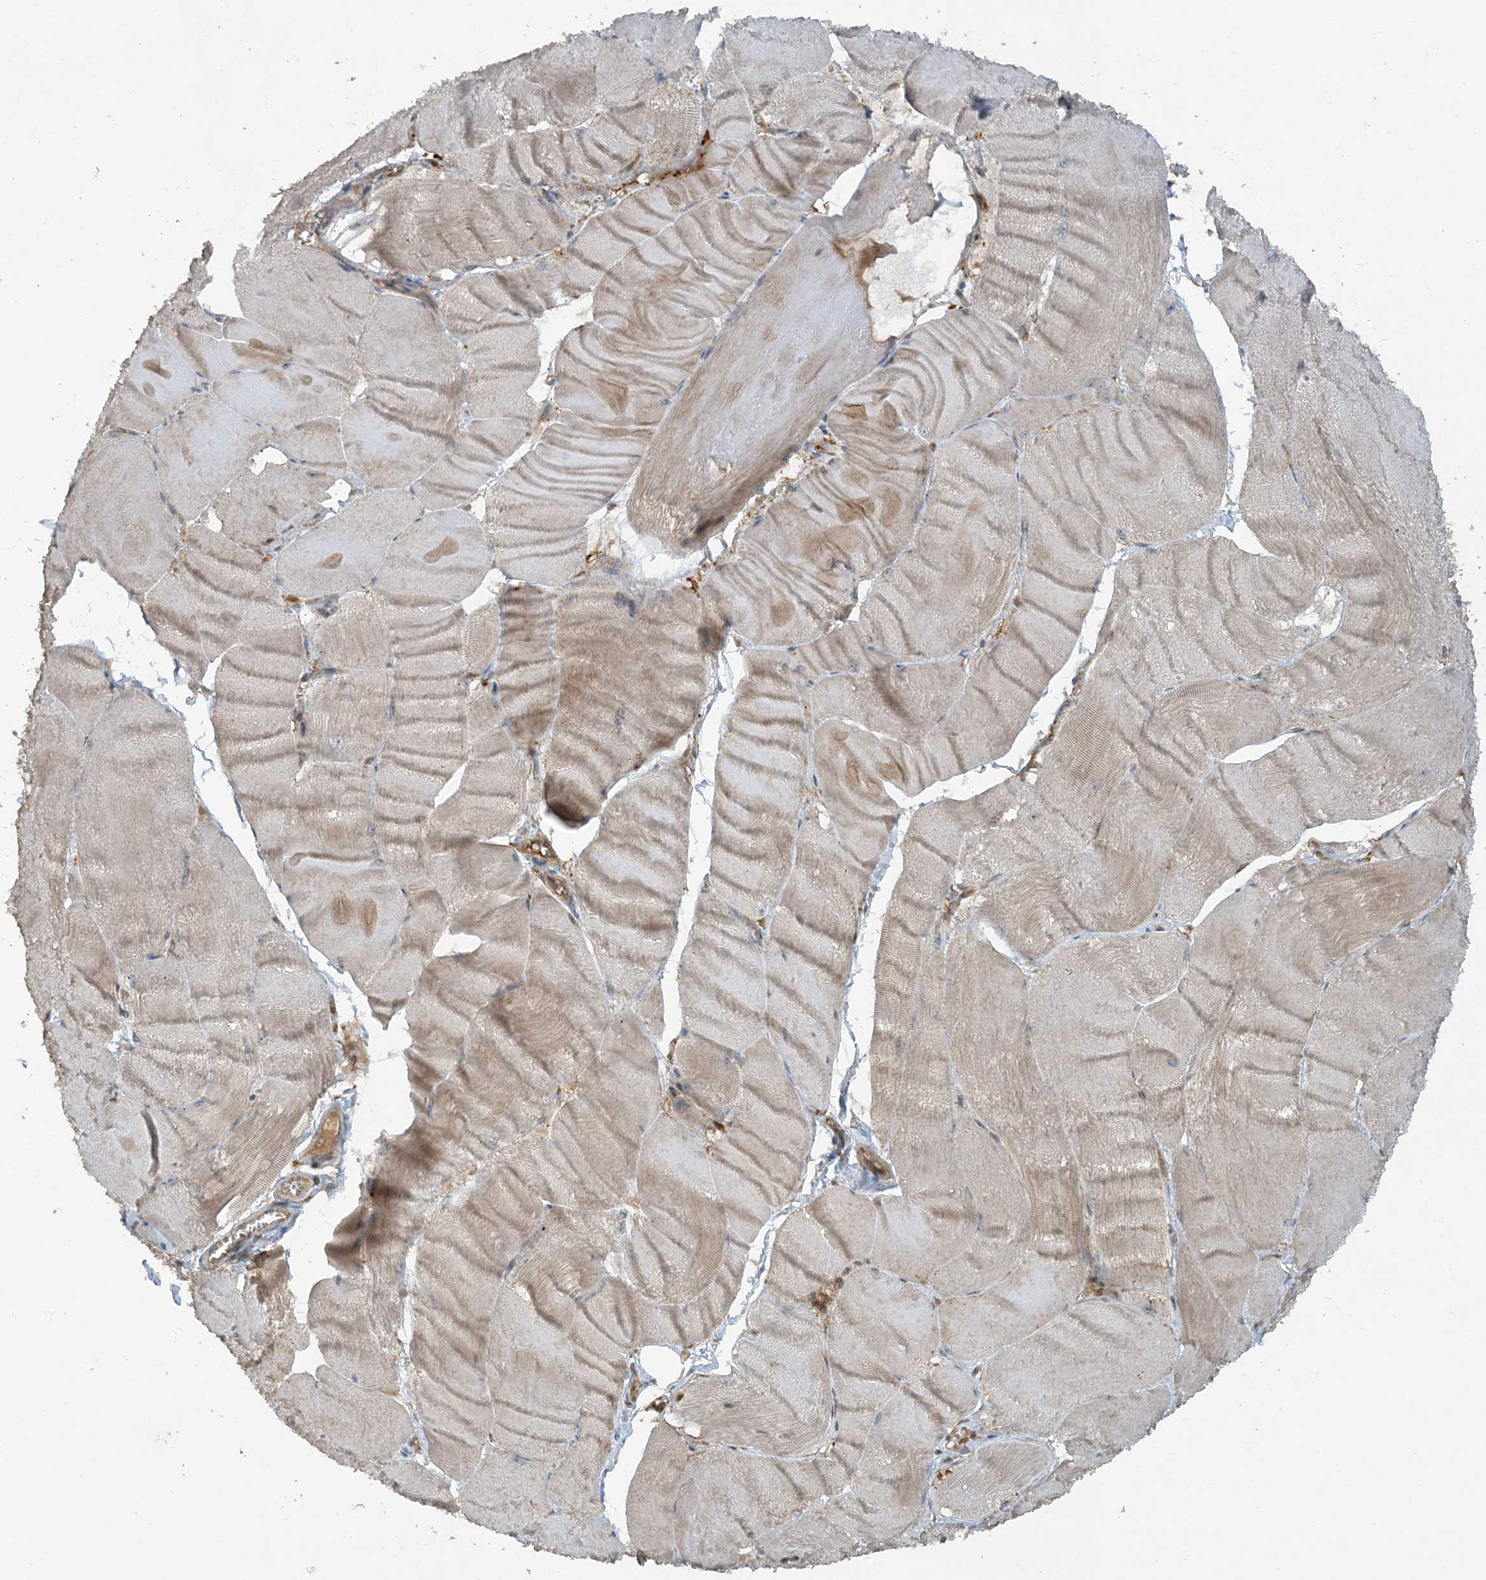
{"staining": {"intensity": "moderate", "quantity": "25%-75%", "location": "cytoplasmic/membranous"}, "tissue": "skeletal muscle", "cell_type": "Myocytes", "image_type": "normal", "snomed": [{"axis": "morphology", "description": "Normal tissue, NOS"}, {"axis": "morphology", "description": "Basal cell carcinoma"}, {"axis": "topography", "description": "Skeletal muscle"}], "caption": "Protein staining of normal skeletal muscle reveals moderate cytoplasmic/membranous positivity in approximately 25%-75% of myocytes. The staining is performed using DAB brown chromogen to label protein expression. The nuclei are counter-stained blue using hematoxylin.", "gene": "STAM2", "patient": {"sex": "female", "age": 64}}